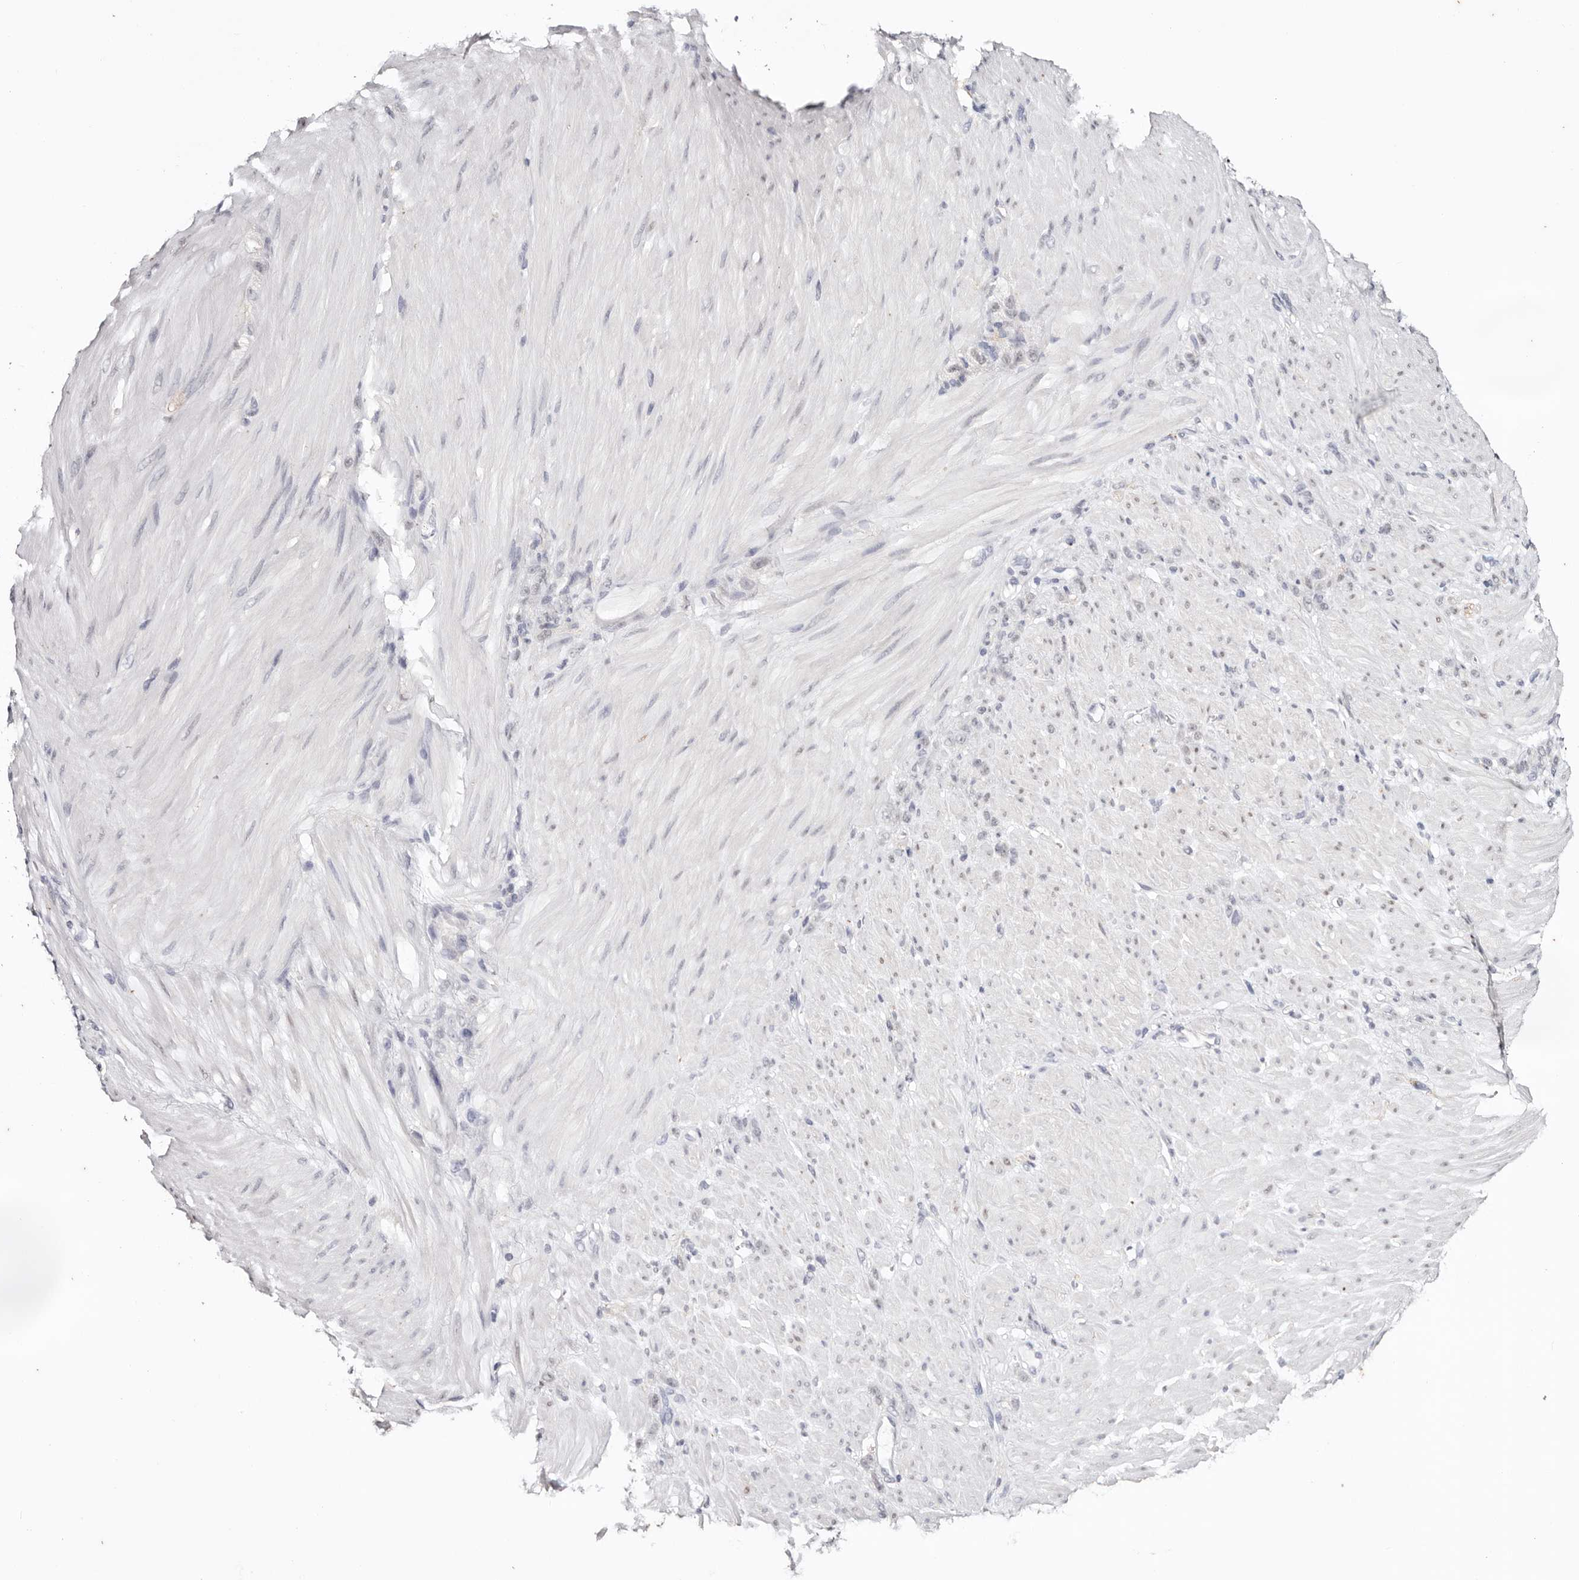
{"staining": {"intensity": "negative", "quantity": "none", "location": "none"}, "tissue": "stomach cancer", "cell_type": "Tumor cells", "image_type": "cancer", "snomed": [{"axis": "morphology", "description": "Normal tissue, NOS"}, {"axis": "morphology", "description": "Adenocarcinoma, NOS"}, {"axis": "topography", "description": "Stomach"}], "caption": "This is an IHC histopathology image of stomach adenocarcinoma. There is no expression in tumor cells.", "gene": "TYW3", "patient": {"sex": "male", "age": 82}}